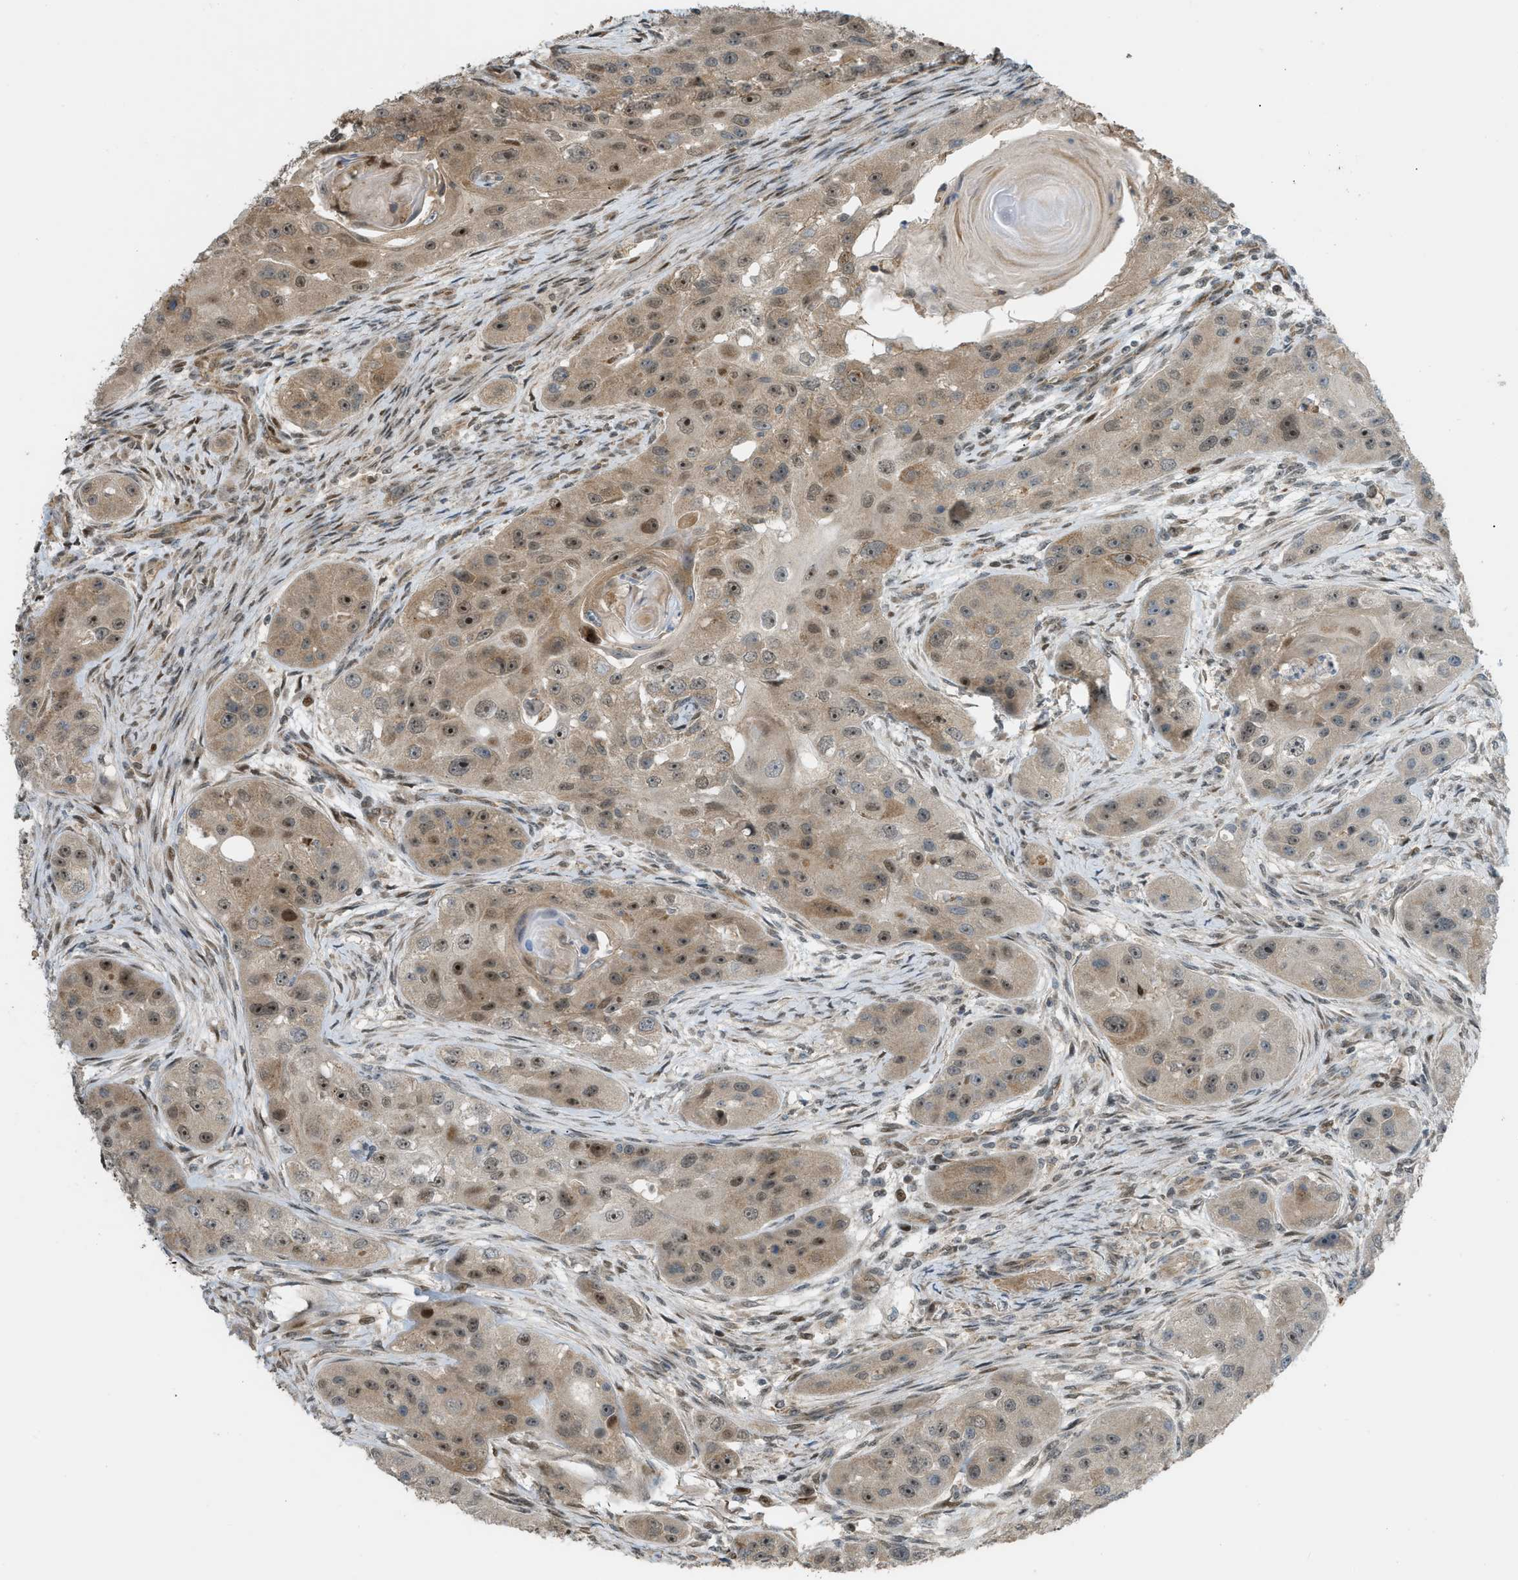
{"staining": {"intensity": "moderate", "quantity": ">75%", "location": "cytoplasmic/membranous,nuclear"}, "tissue": "head and neck cancer", "cell_type": "Tumor cells", "image_type": "cancer", "snomed": [{"axis": "morphology", "description": "Normal tissue, NOS"}, {"axis": "morphology", "description": "Squamous cell carcinoma, NOS"}, {"axis": "topography", "description": "Skeletal muscle"}, {"axis": "topography", "description": "Head-Neck"}], "caption": "DAB immunohistochemical staining of squamous cell carcinoma (head and neck) exhibits moderate cytoplasmic/membranous and nuclear protein staining in about >75% of tumor cells. Nuclei are stained in blue.", "gene": "CCDC186", "patient": {"sex": "male", "age": 51}}